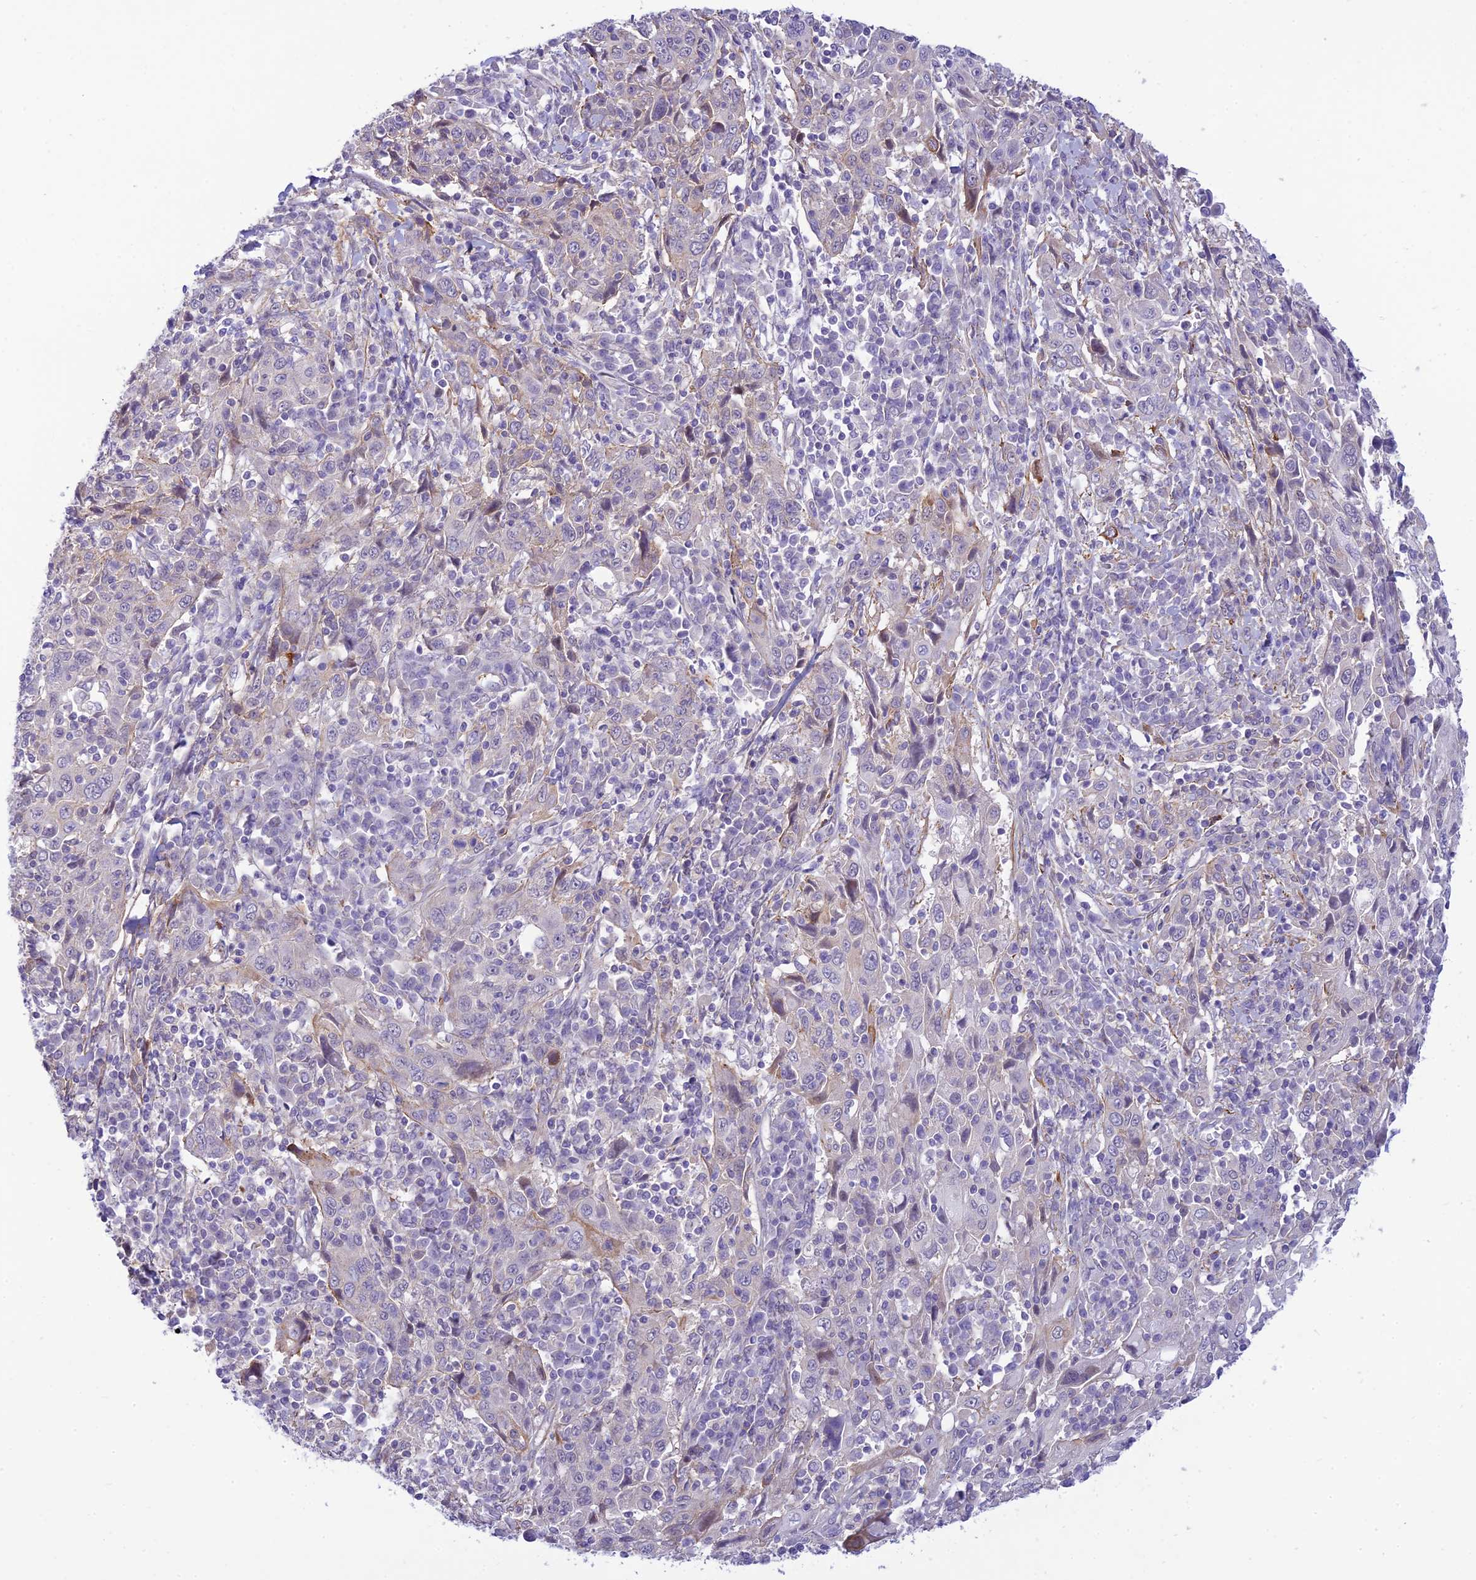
{"staining": {"intensity": "weak", "quantity": "<25%", "location": "cytoplasmic/membranous"}, "tissue": "cervical cancer", "cell_type": "Tumor cells", "image_type": "cancer", "snomed": [{"axis": "morphology", "description": "Squamous cell carcinoma, NOS"}, {"axis": "topography", "description": "Cervix"}], "caption": "High power microscopy micrograph of an IHC image of cervical cancer, revealing no significant expression in tumor cells.", "gene": "FBXW4", "patient": {"sex": "female", "age": 46}}